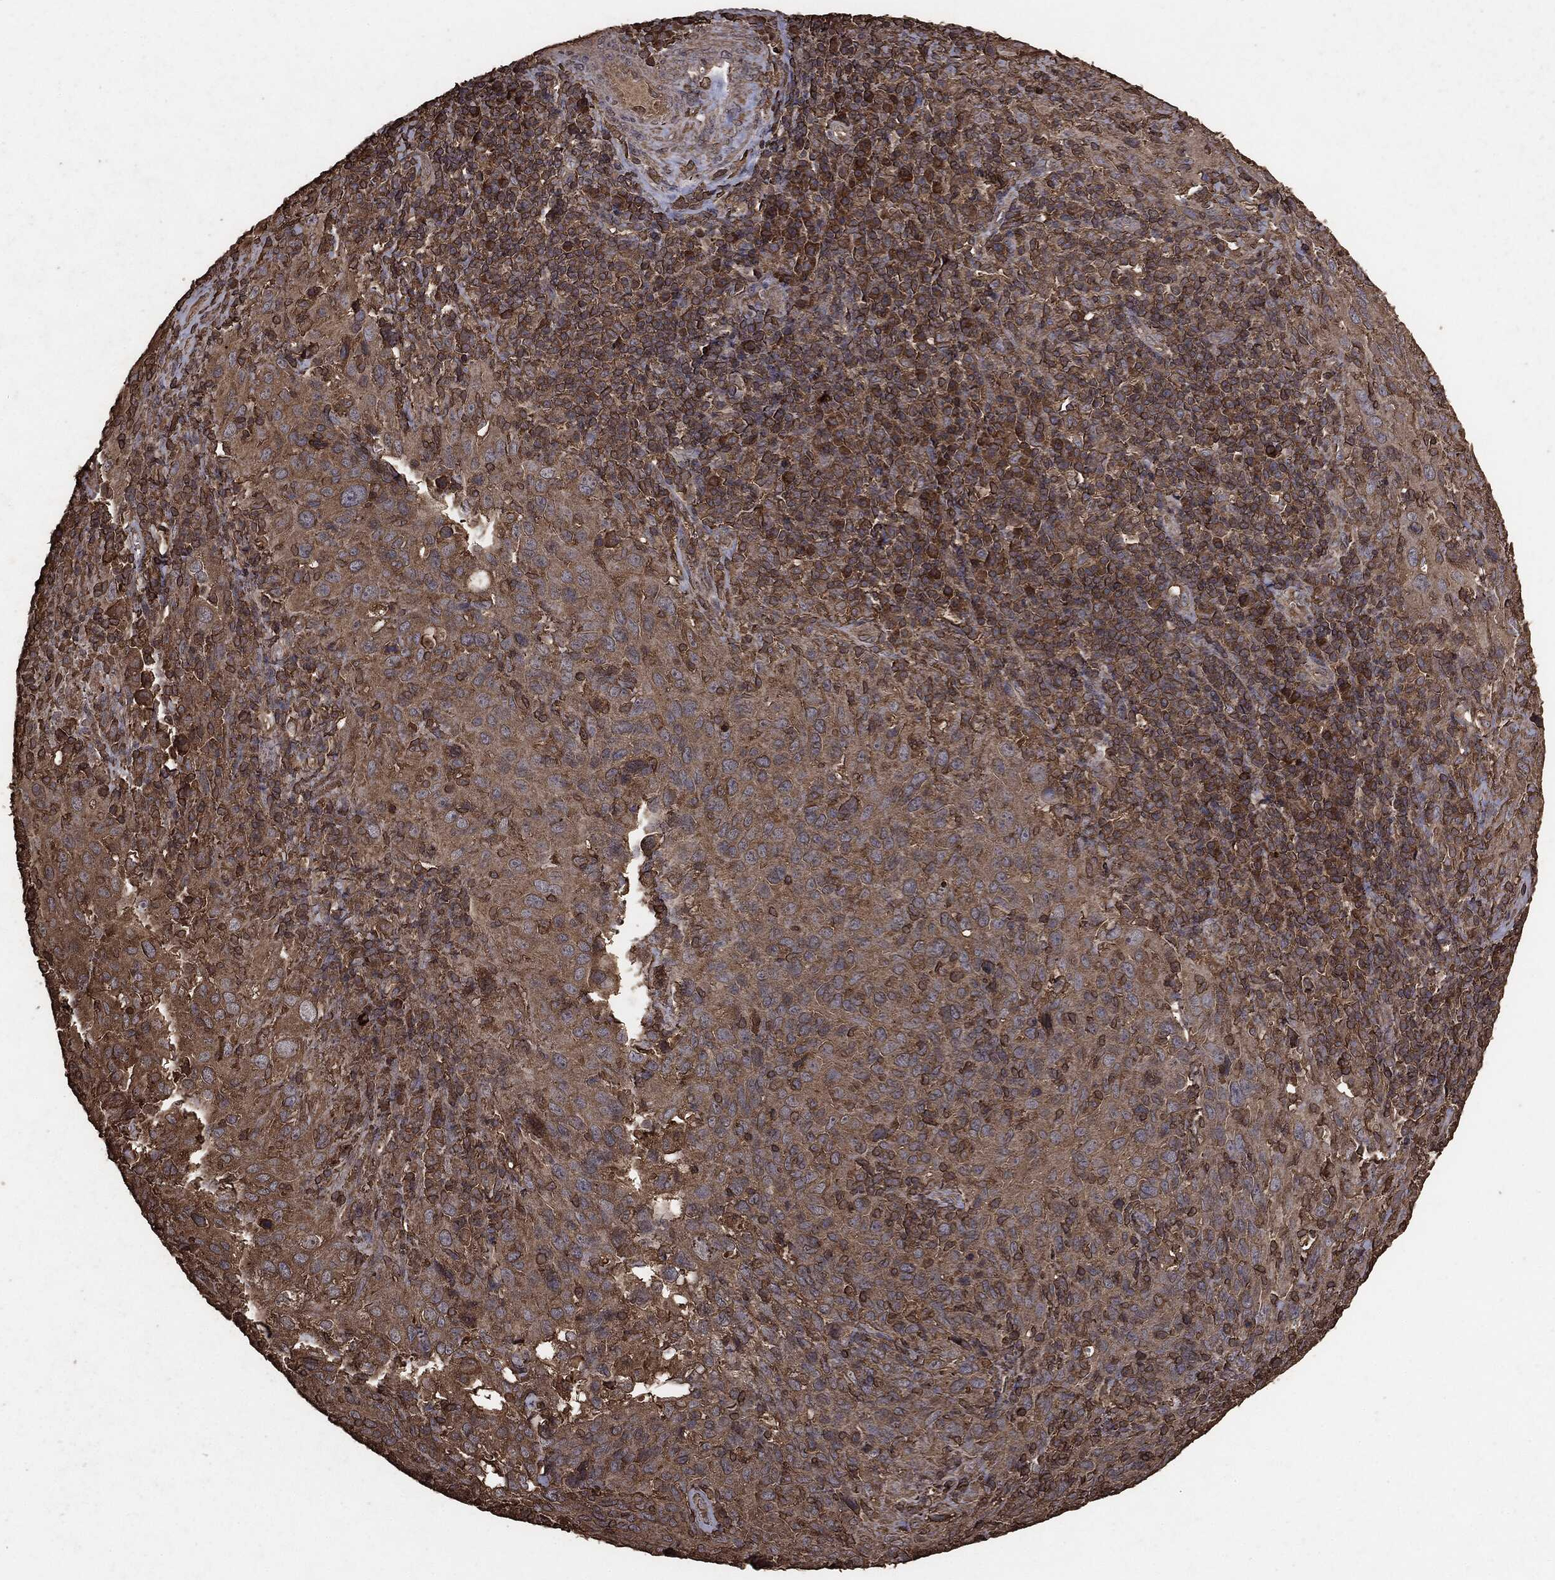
{"staining": {"intensity": "weak", "quantity": ">75%", "location": "cytoplasmic/membranous"}, "tissue": "cervical cancer", "cell_type": "Tumor cells", "image_type": "cancer", "snomed": [{"axis": "morphology", "description": "Squamous cell carcinoma, NOS"}, {"axis": "topography", "description": "Cervix"}], "caption": "DAB immunohistochemical staining of squamous cell carcinoma (cervical) displays weak cytoplasmic/membranous protein expression in about >75% of tumor cells.", "gene": "MTOR", "patient": {"sex": "female", "age": 51}}